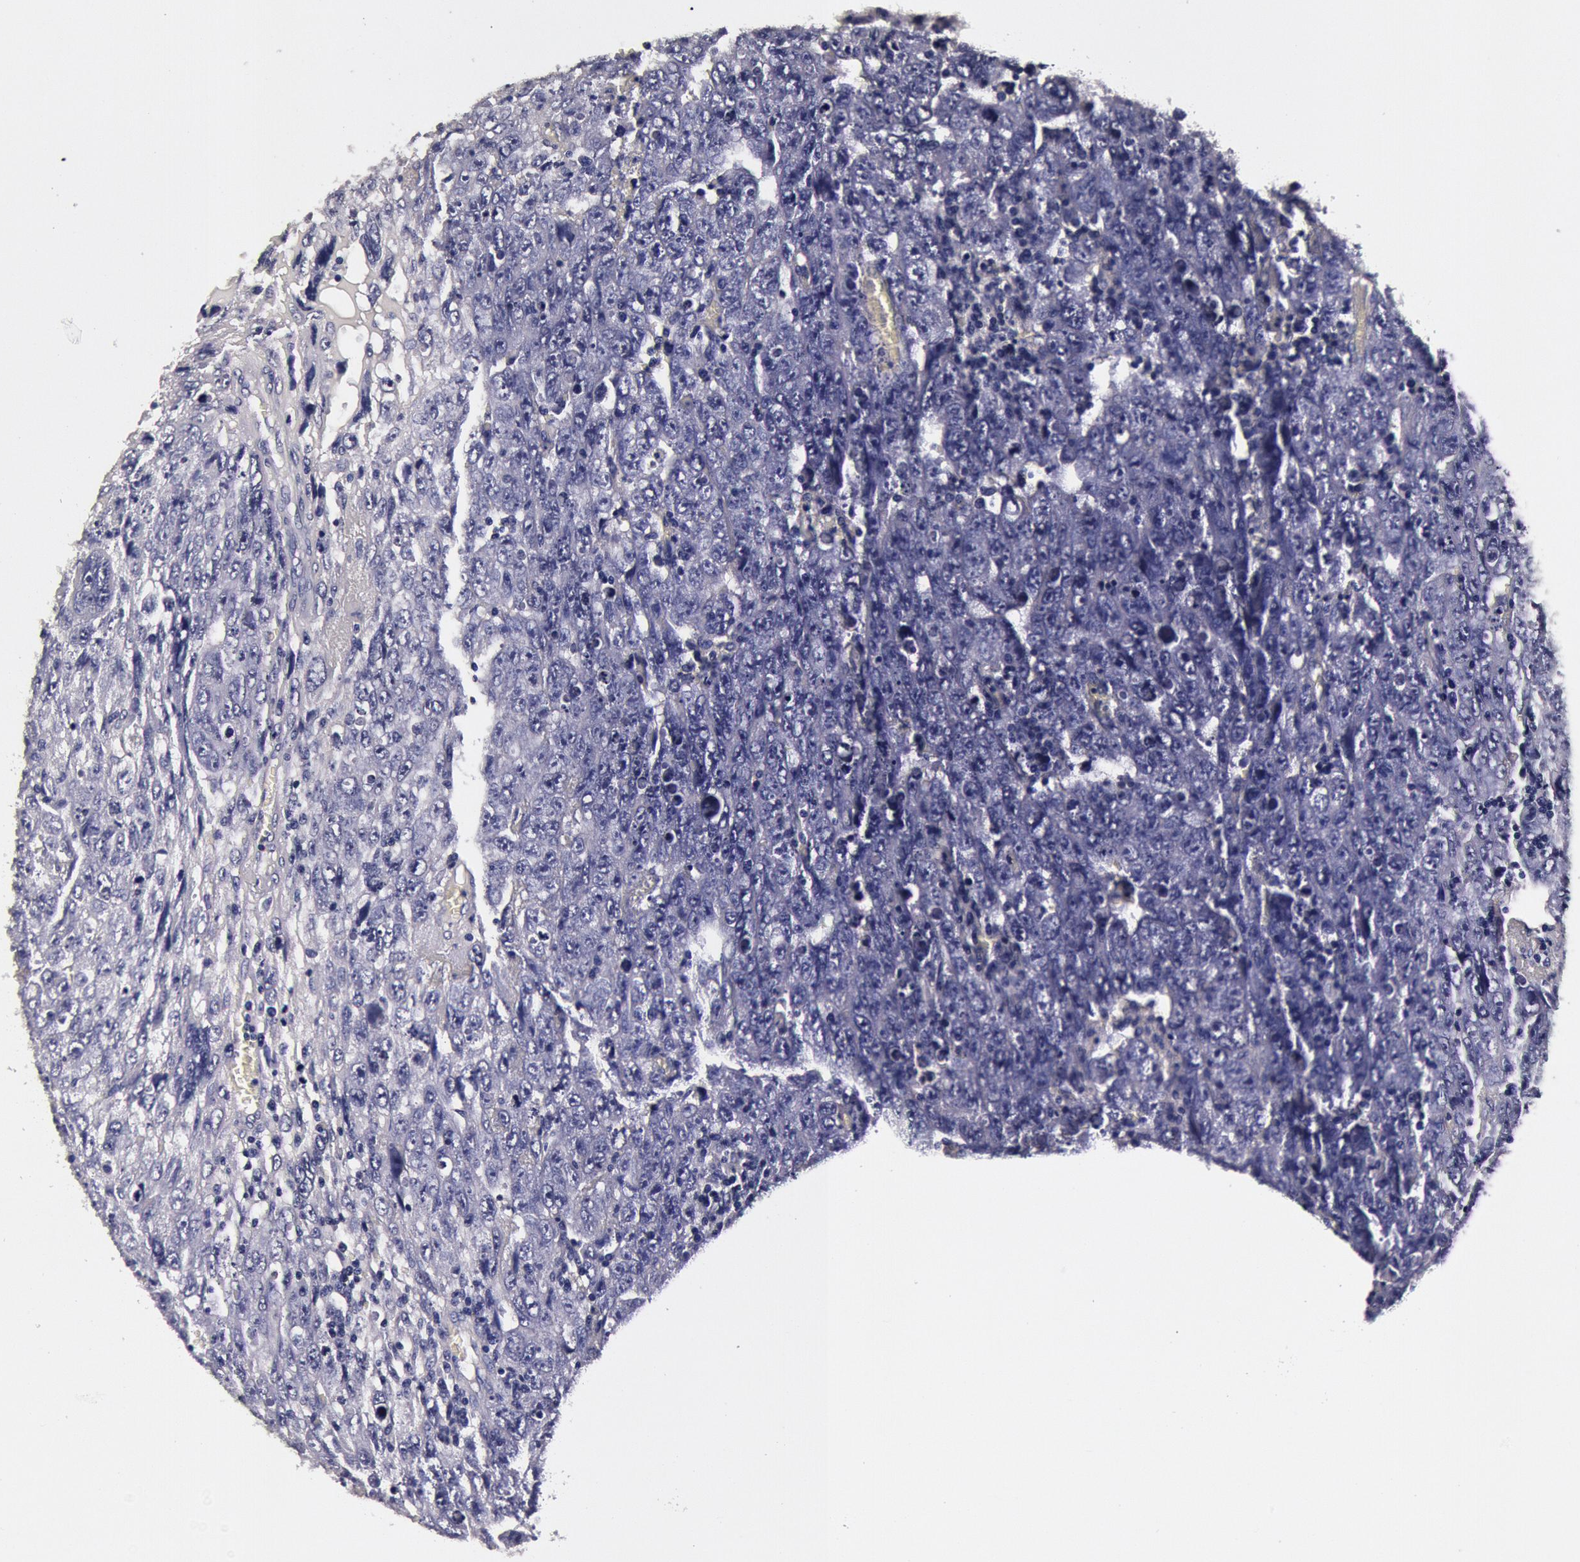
{"staining": {"intensity": "negative", "quantity": "none", "location": "none"}, "tissue": "testis cancer", "cell_type": "Tumor cells", "image_type": "cancer", "snomed": [{"axis": "morphology", "description": "Carcinoma, Embryonal, NOS"}, {"axis": "topography", "description": "Testis"}], "caption": "Immunohistochemistry of human testis embryonal carcinoma demonstrates no positivity in tumor cells.", "gene": "CCDC22", "patient": {"sex": "male", "age": 28}}